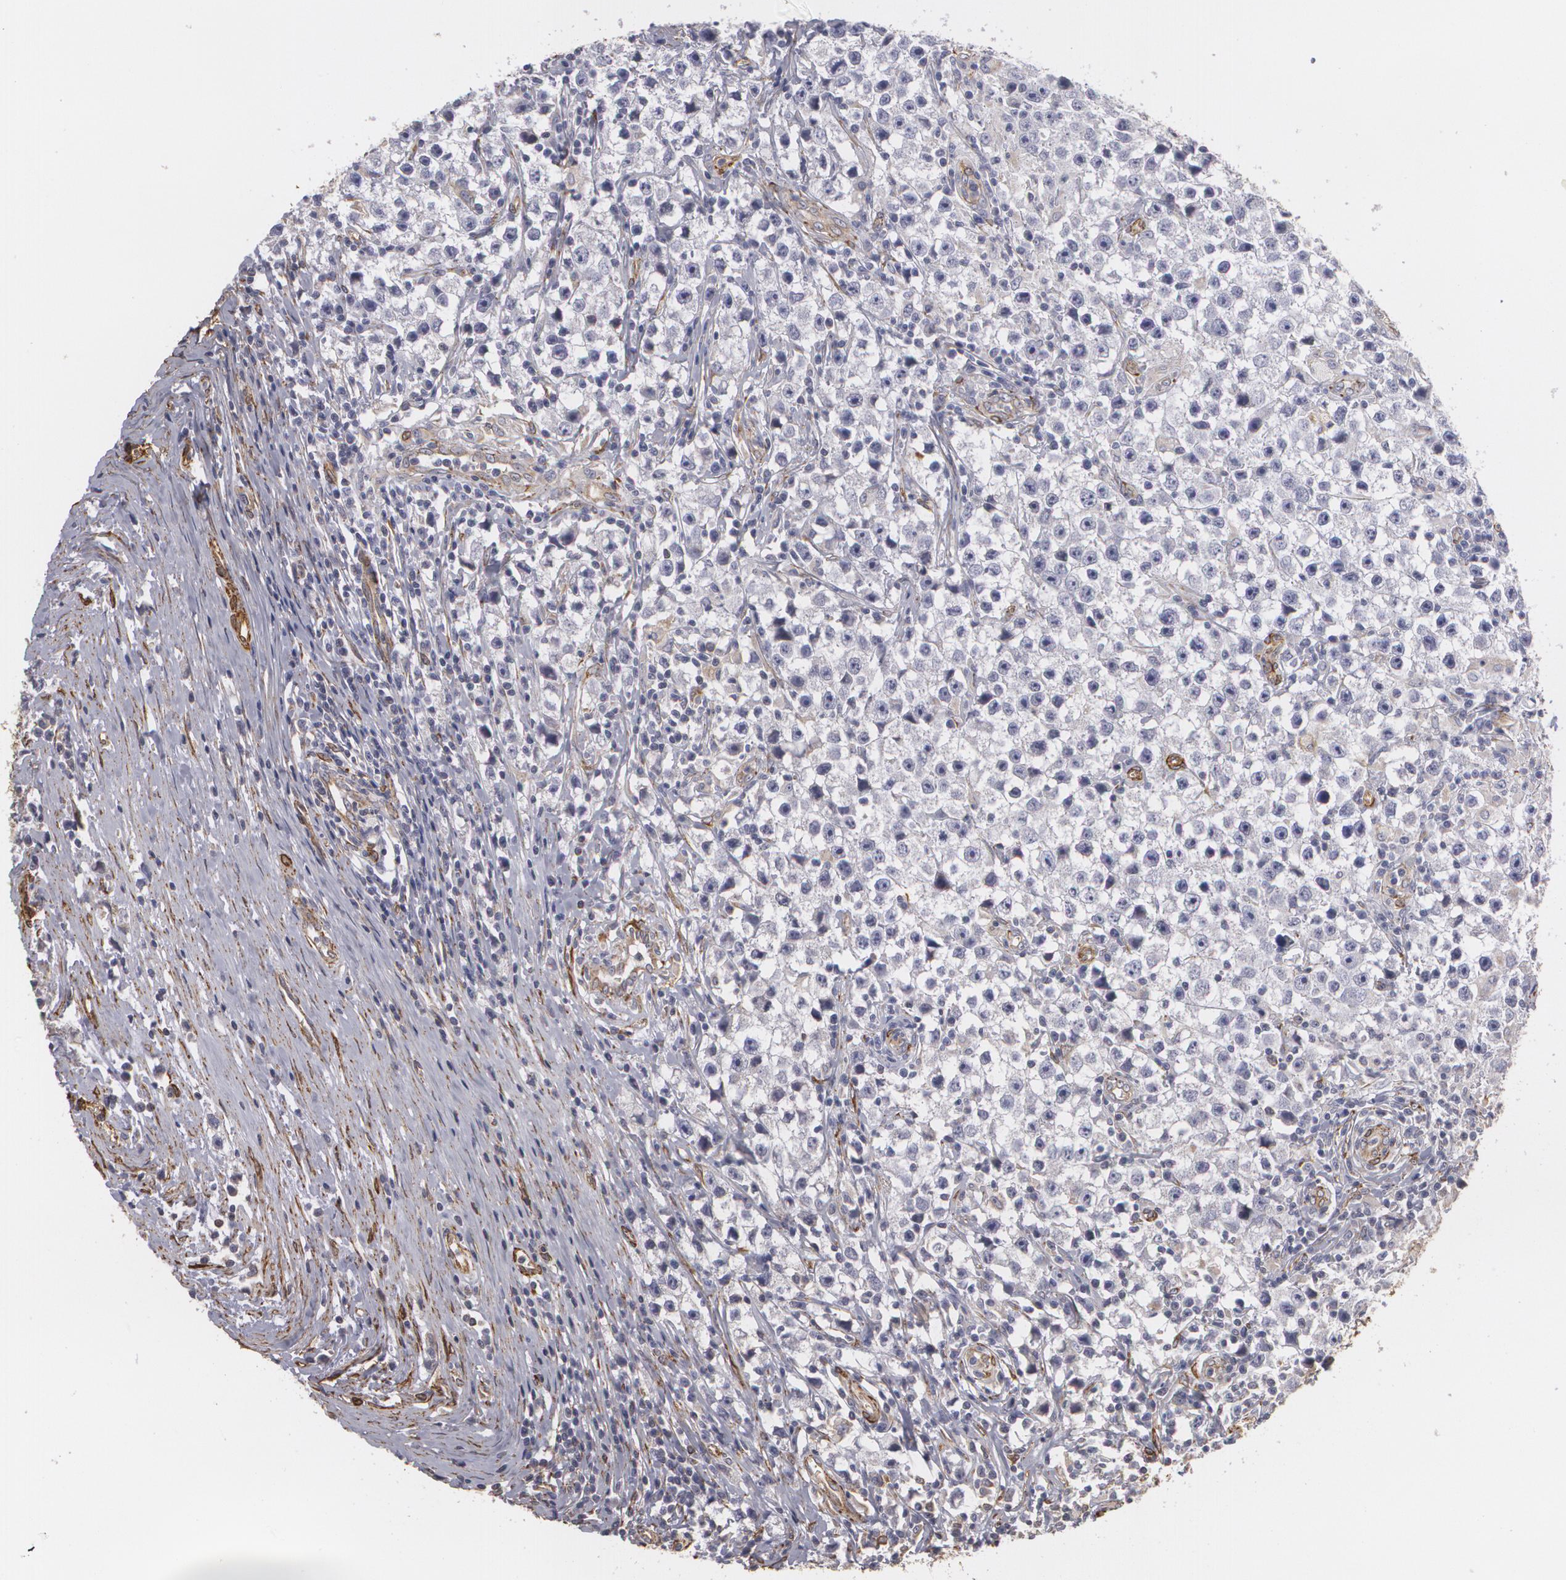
{"staining": {"intensity": "weak", "quantity": "<25%", "location": "cytoplasmic/membranous"}, "tissue": "testis cancer", "cell_type": "Tumor cells", "image_type": "cancer", "snomed": [{"axis": "morphology", "description": "Seminoma, NOS"}, {"axis": "topography", "description": "Testis"}], "caption": "An immunohistochemistry (IHC) photomicrograph of testis cancer is shown. There is no staining in tumor cells of testis cancer.", "gene": "CYB5R3", "patient": {"sex": "male", "age": 35}}